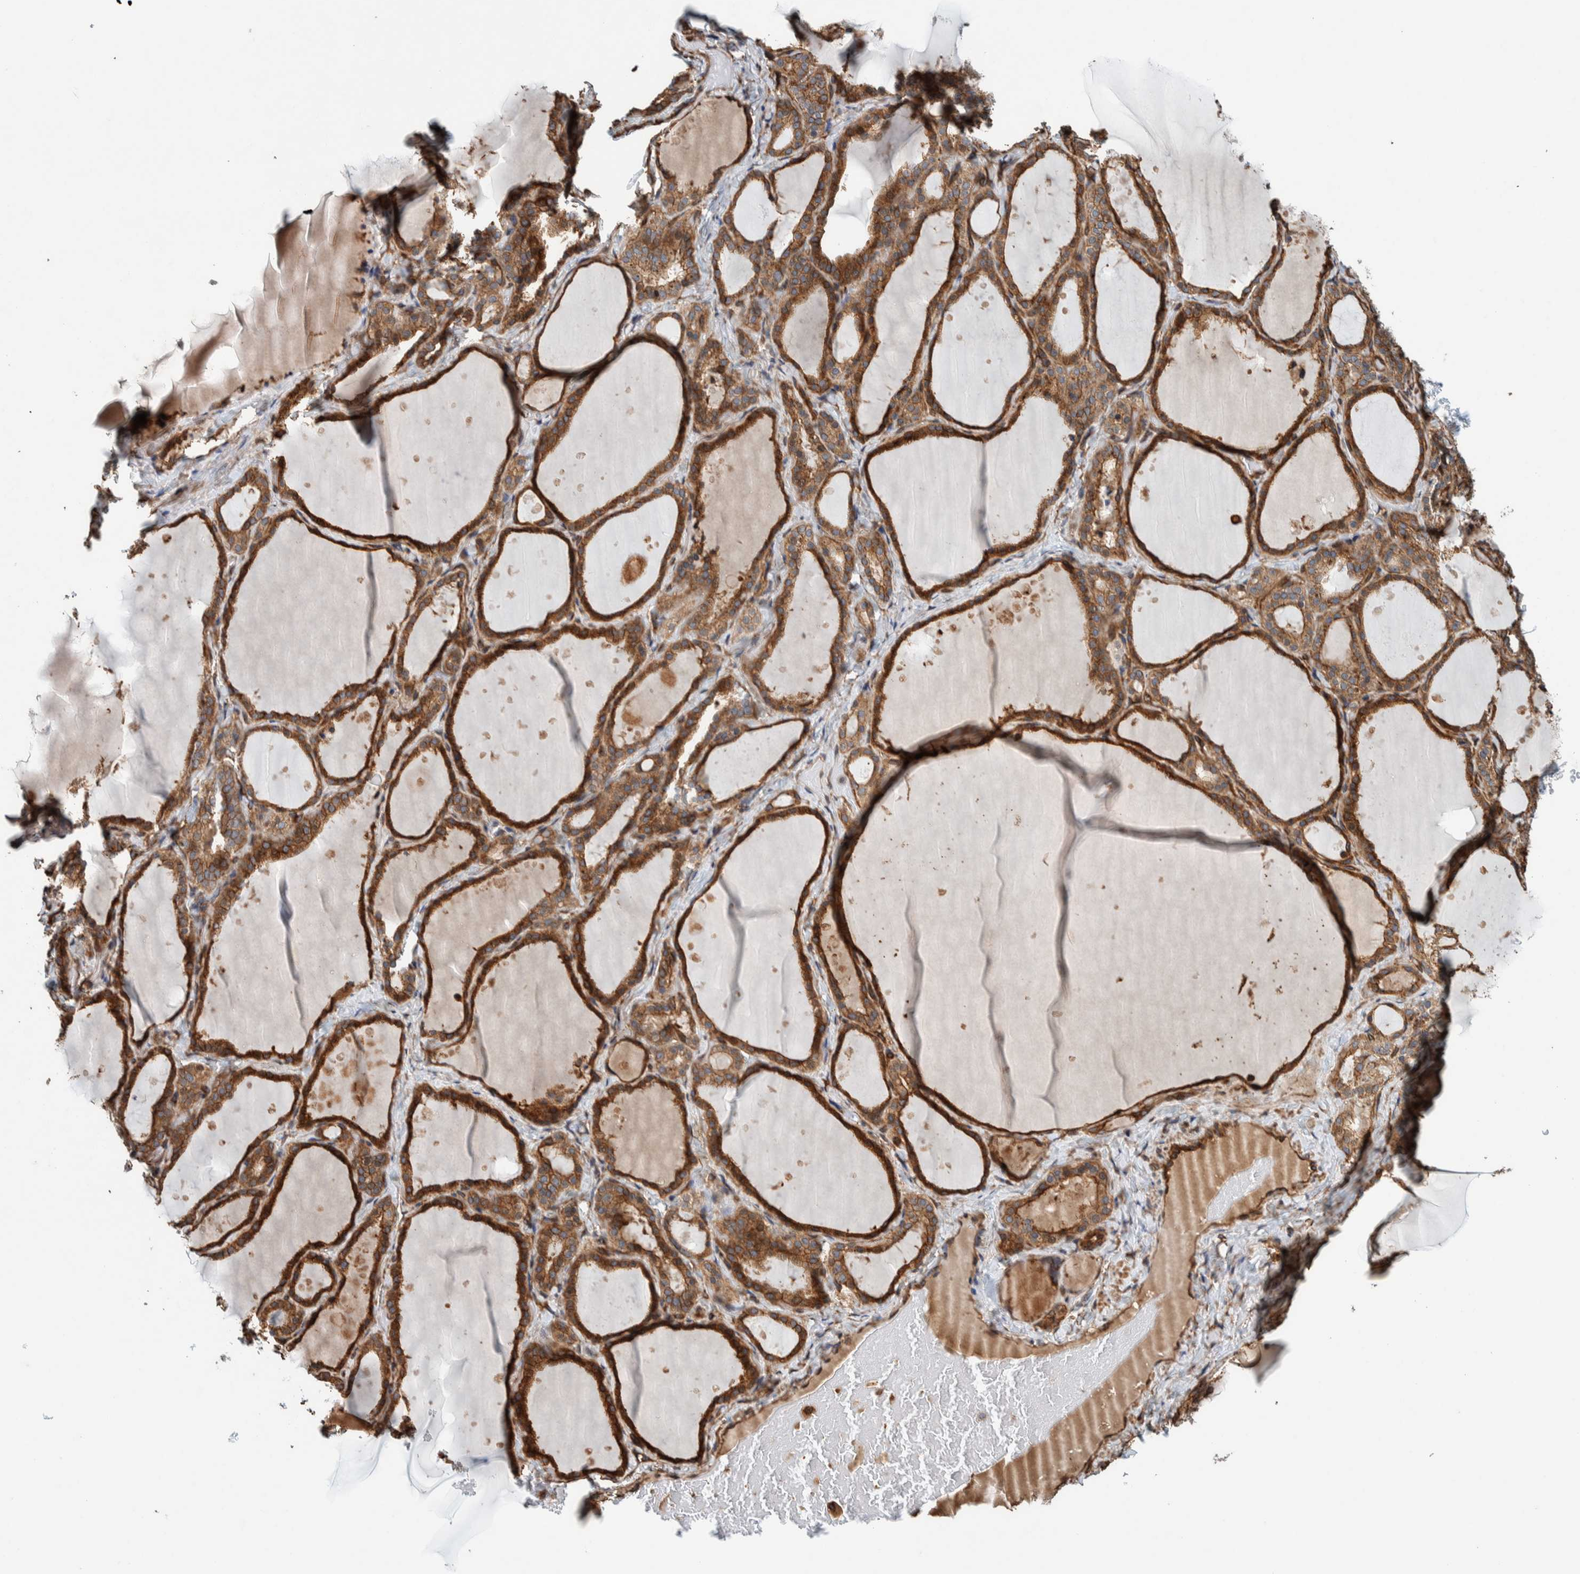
{"staining": {"intensity": "moderate", "quantity": ">75%", "location": "cytoplasmic/membranous"}, "tissue": "thyroid gland", "cell_type": "Glandular cells", "image_type": "normal", "snomed": [{"axis": "morphology", "description": "Normal tissue, NOS"}, {"axis": "topography", "description": "Thyroid gland"}], "caption": "Brown immunohistochemical staining in normal thyroid gland reveals moderate cytoplasmic/membranous positivity in approximately >75% of glandular cells. The protein of interest is shown in brown color, while the nuclei are stained blue.", "gene": "PKD1L1", "patient": {"sex": "female", "age": 44}}